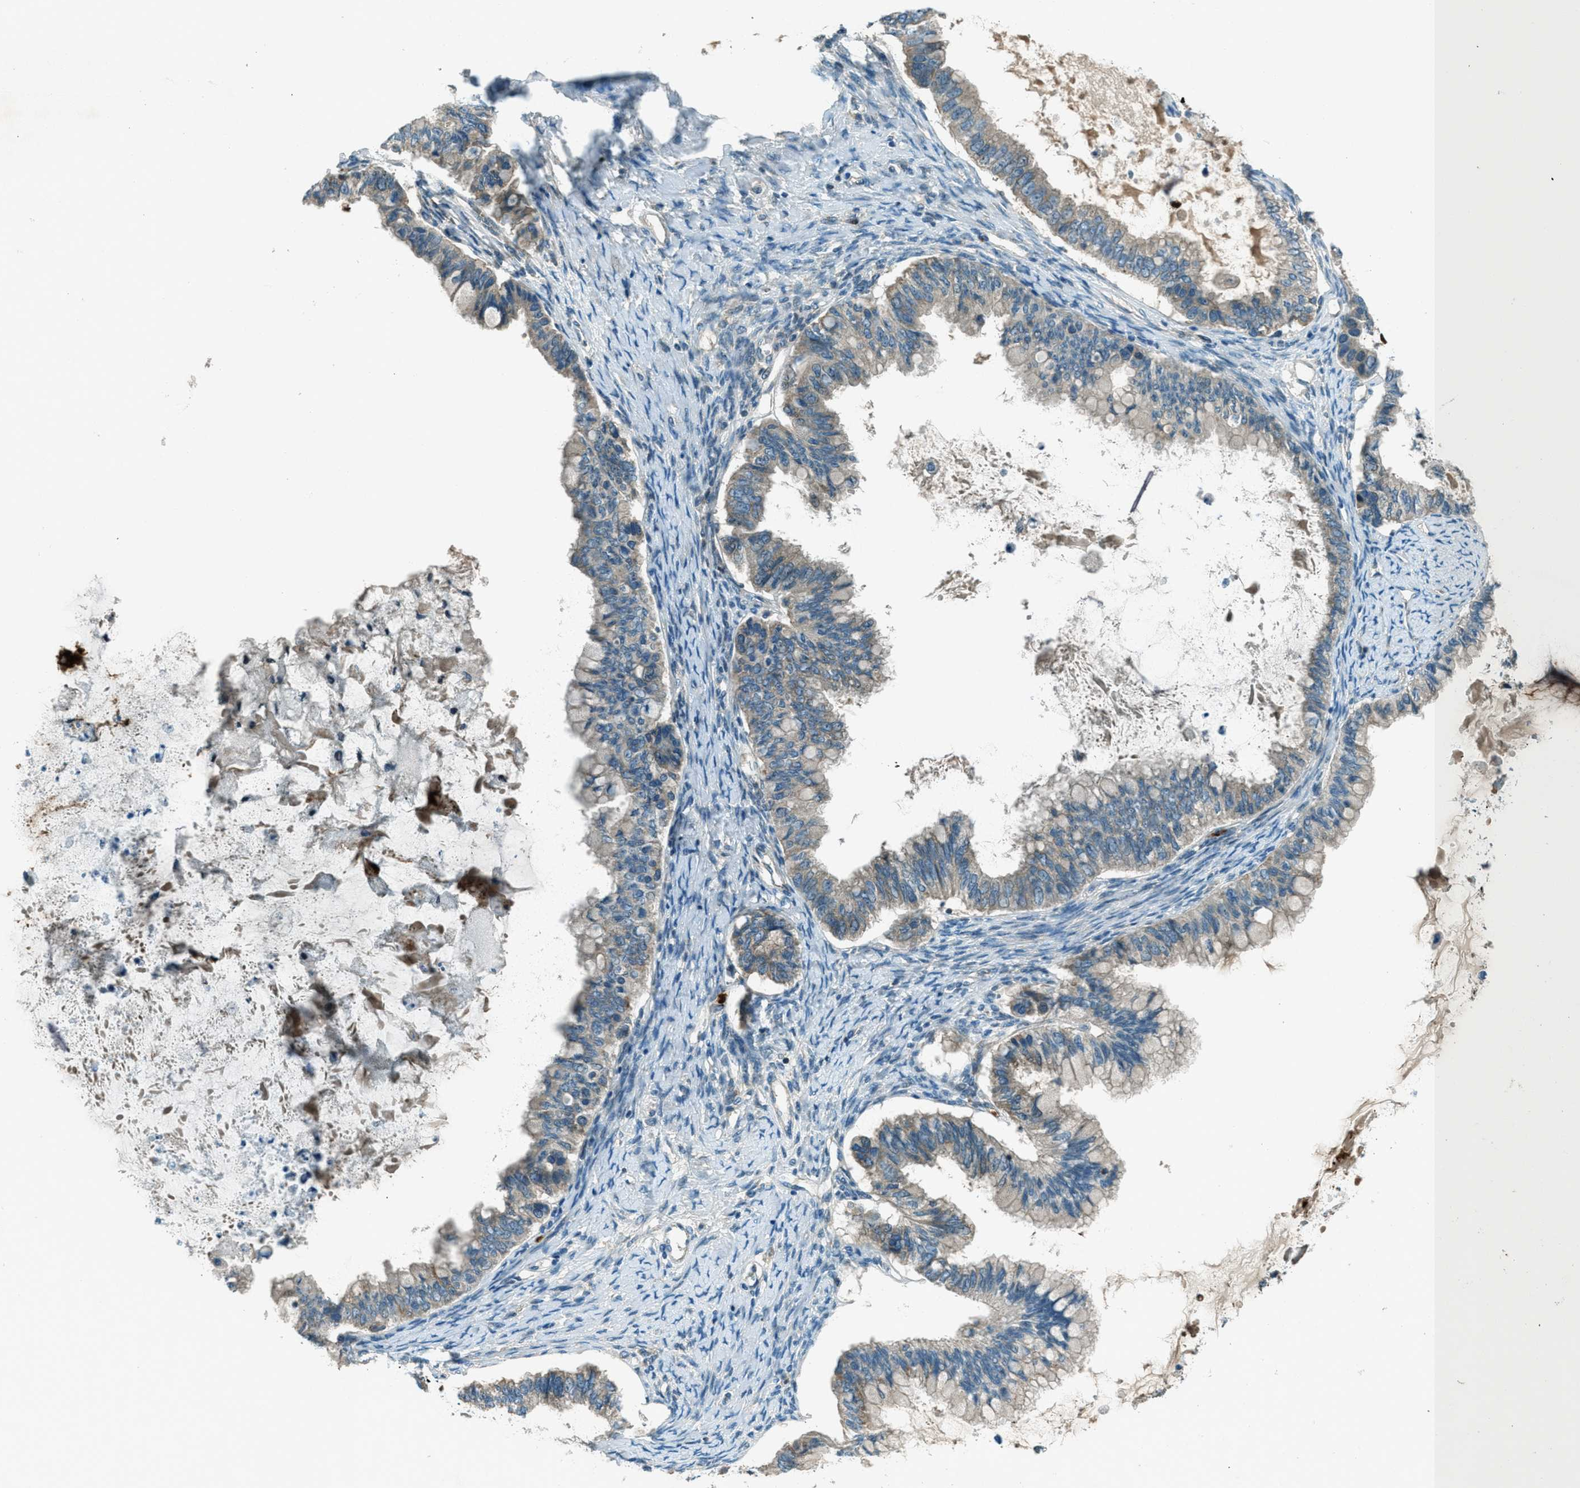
{"staining": {"intensity": "weak", "quantity": ">75%", "location": "cytoplasmic/membranous"}, "tissue": "ovarian cancer", "cell_type": "Tumor cells", "image_type": "cancer", "snomed": [{"axis": "morphology", "description": "Cystadenocarcinoma, mucinous, NOS"}, {"axis": "topography", "description": "Ovary"}], "caption": "Mucinous cystadenocarcinoma (ovarian) stained with a brown dye reveals weak cytoplasmic/membranous positive staining in about >75% of tumor cells.", "gene": "FAR1", "patient": {"sex": "female", "age": 80}}